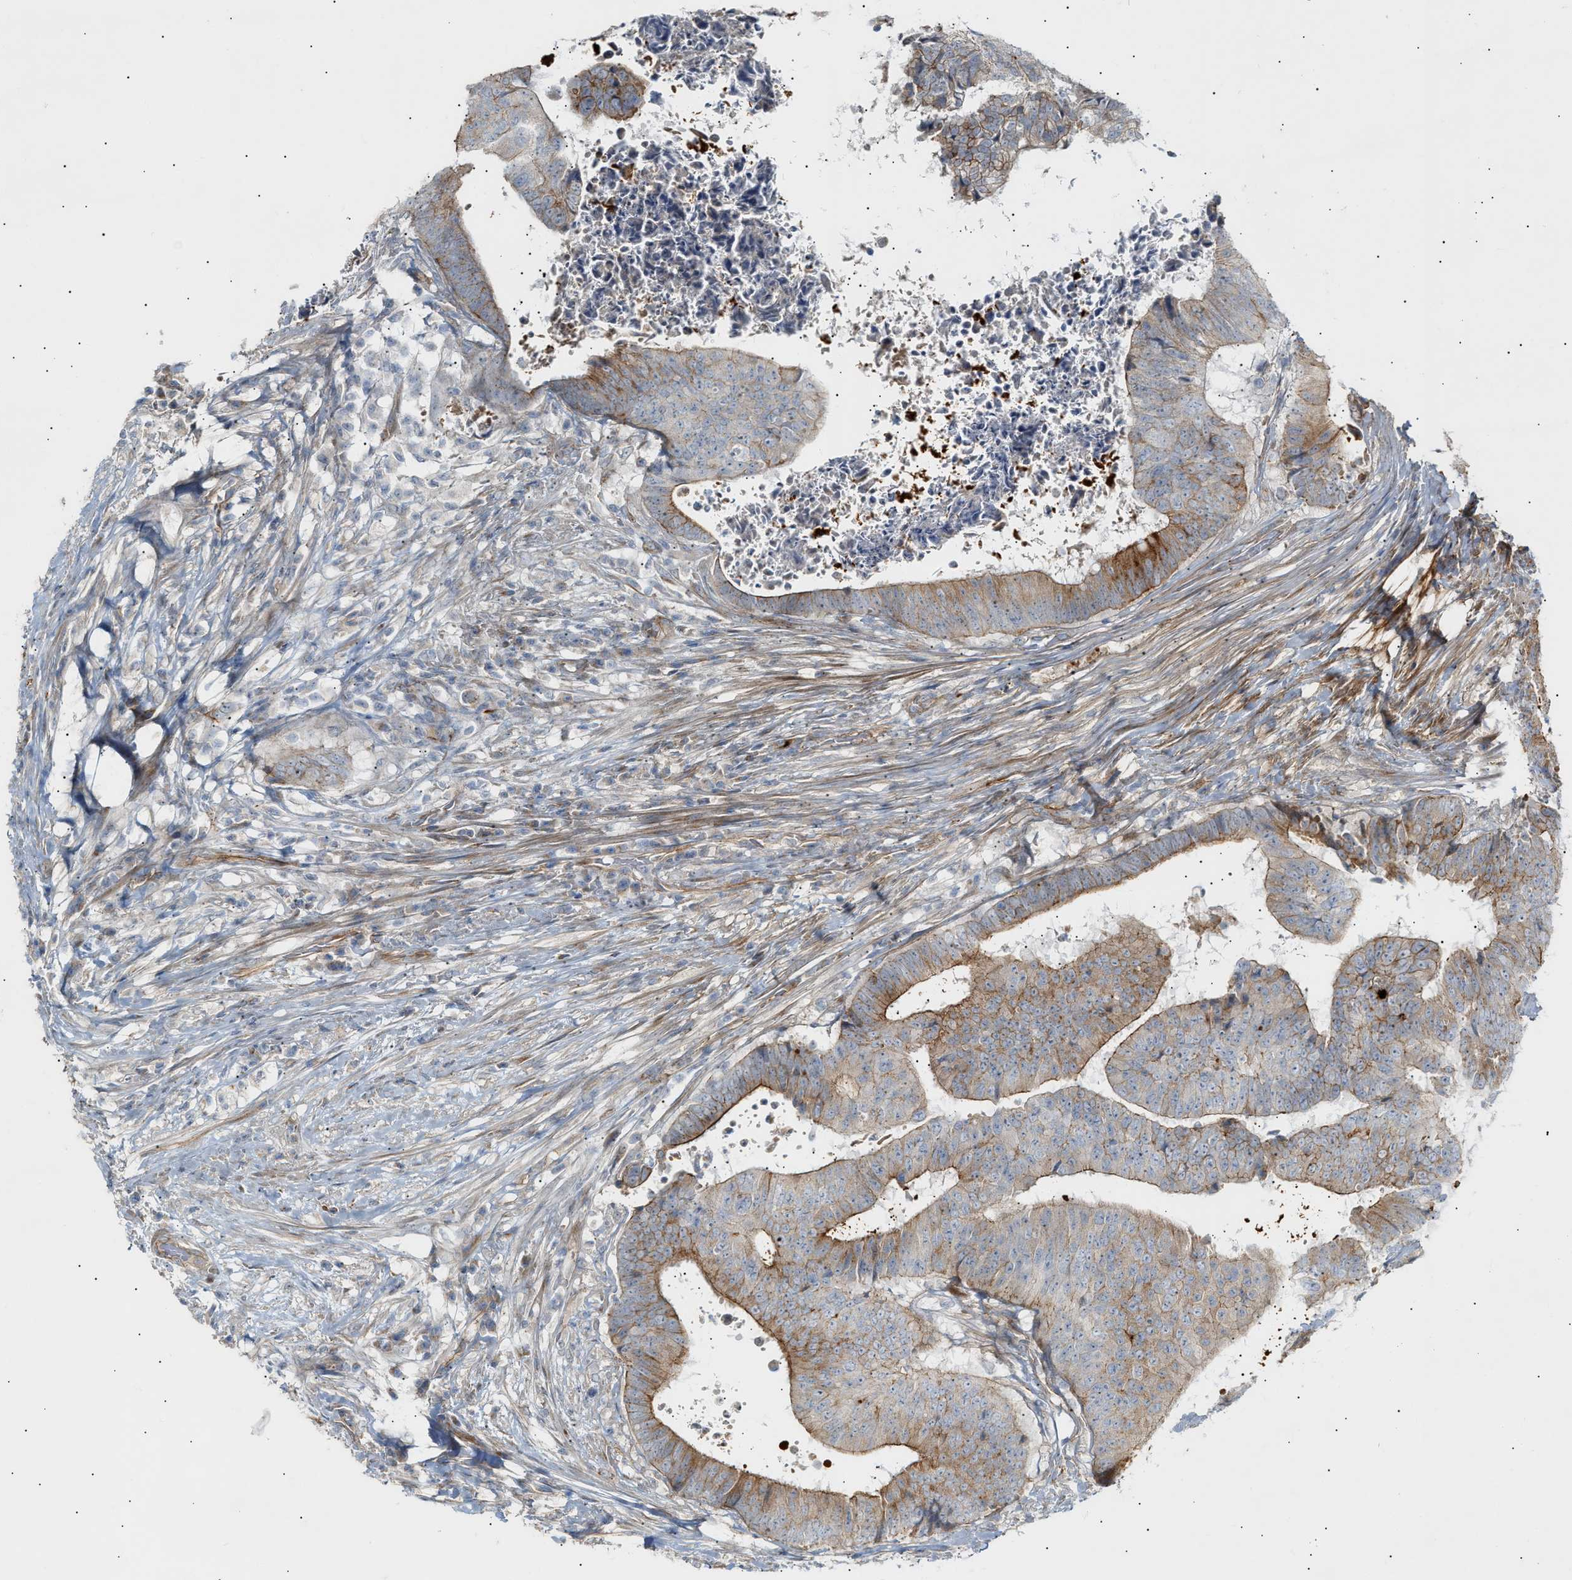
{"staining": {"intensity": "moderate", "quantity": "25%-75%", "location": "cytoplasmic/membranous"}, "tissue": "colorectal cancer", "cell_type": "Tumor cells", "image_type": "cancer", "snomed": [{"axis": "morphology", "description": "Adenocarcinoma, NOS"}, {"axis": "topography", "description": "Rectum"}], "caption": "High-magnification brightfield microscopy of colorectal adenocarcinoma stained with DAB (brown) and counterstained with hematoxylin (blue). tumor cells exhibit moderate cytoplasmic/membranous staining is present in about25%-75% of cells. (Brightfield microscopy of DAB IHC at high magnification).", "gene": "ZFHX2", "patient": {"sex": "male", "age": 72}}